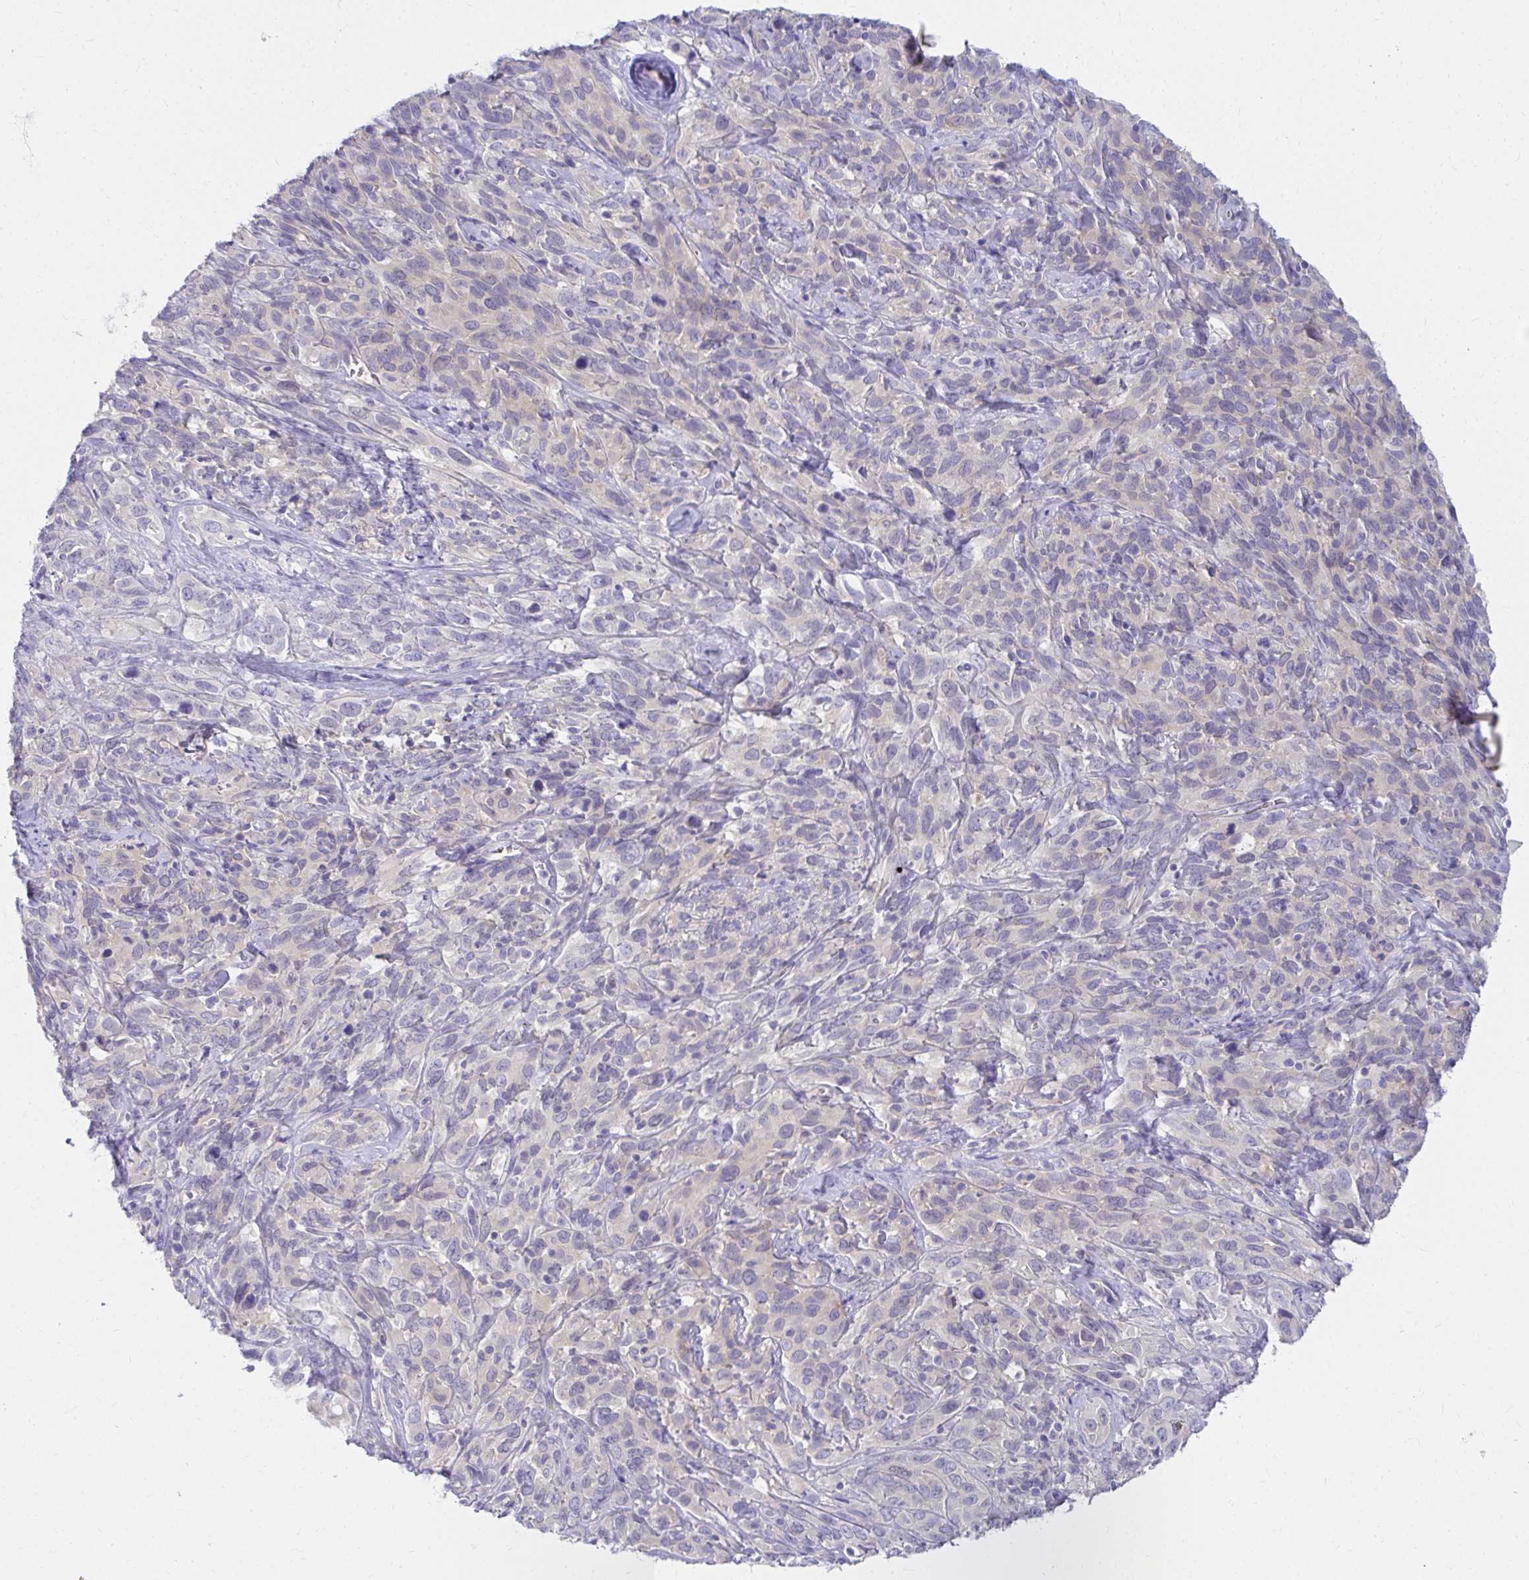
{"staining": {"intensity": "weak", "quantity": "<25%", "location": "cytoplasmic/membranous"}, "tissue": "cervical cancer", "cell_type": "Tumor cells", "image_type": "cancer", "snomed": [{"axis": "morphology", "description": "Normal tissue, NOS"}, {"axis": "morphology", "description": "Squamous cell carcinoma, NOS"}, {"axis": "topography", "description": "Cervix"}], "caption": "This is an IHC micrograph of human squamous cell carcinoma (cervical). There is no staining in tumor cells.", "gene": "C19orf81", "patient": {"sex": "female", "age": 51}}